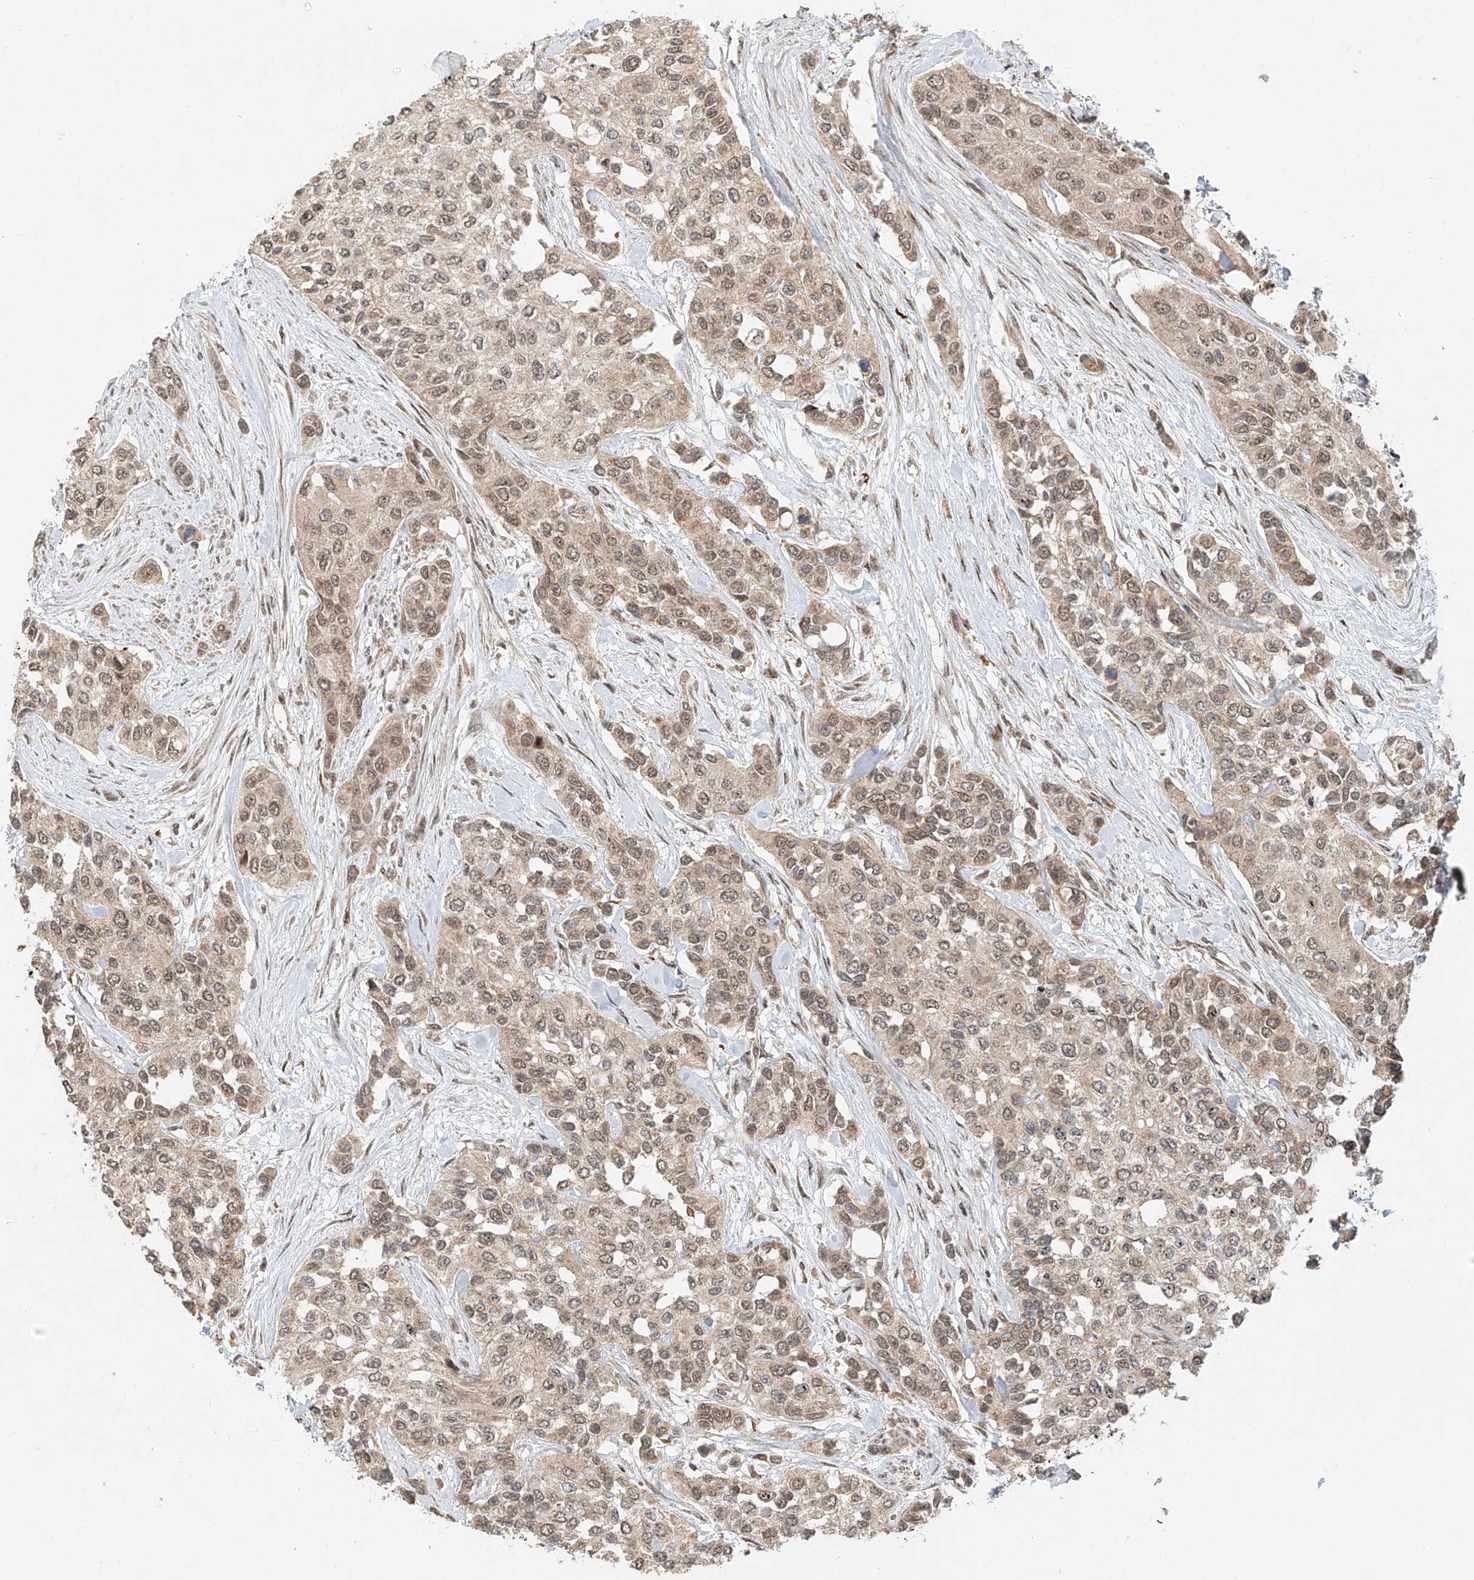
{"staining": {"intensity": "weak", "quantity": "25%-75%", "location": "cytoplasmic/membranous,nuclear"}, "tissue": "urothelial cancer", "cell_type": "Tumor cells", "image_type": "cancer", "snomed": [{"axis": "morphology", "description": "Normal tissue, NOS"}, {"axis": "morphology", "description": "Urothelial carcinoma, High grade"}, {"axis": "topography", "description": "Vascular tissue"}, {"axis": "topography", "description": "Urinary bladder"}], "caption": "High-grade urothelial carcinoma stained with a brown dye reveals weak cytoplasmic/membranous and nuclear positive positivity in about 25%-75% of tumor cells.", "gene": "SYTL3", "patient": {"sex": "female", "age": 56}}